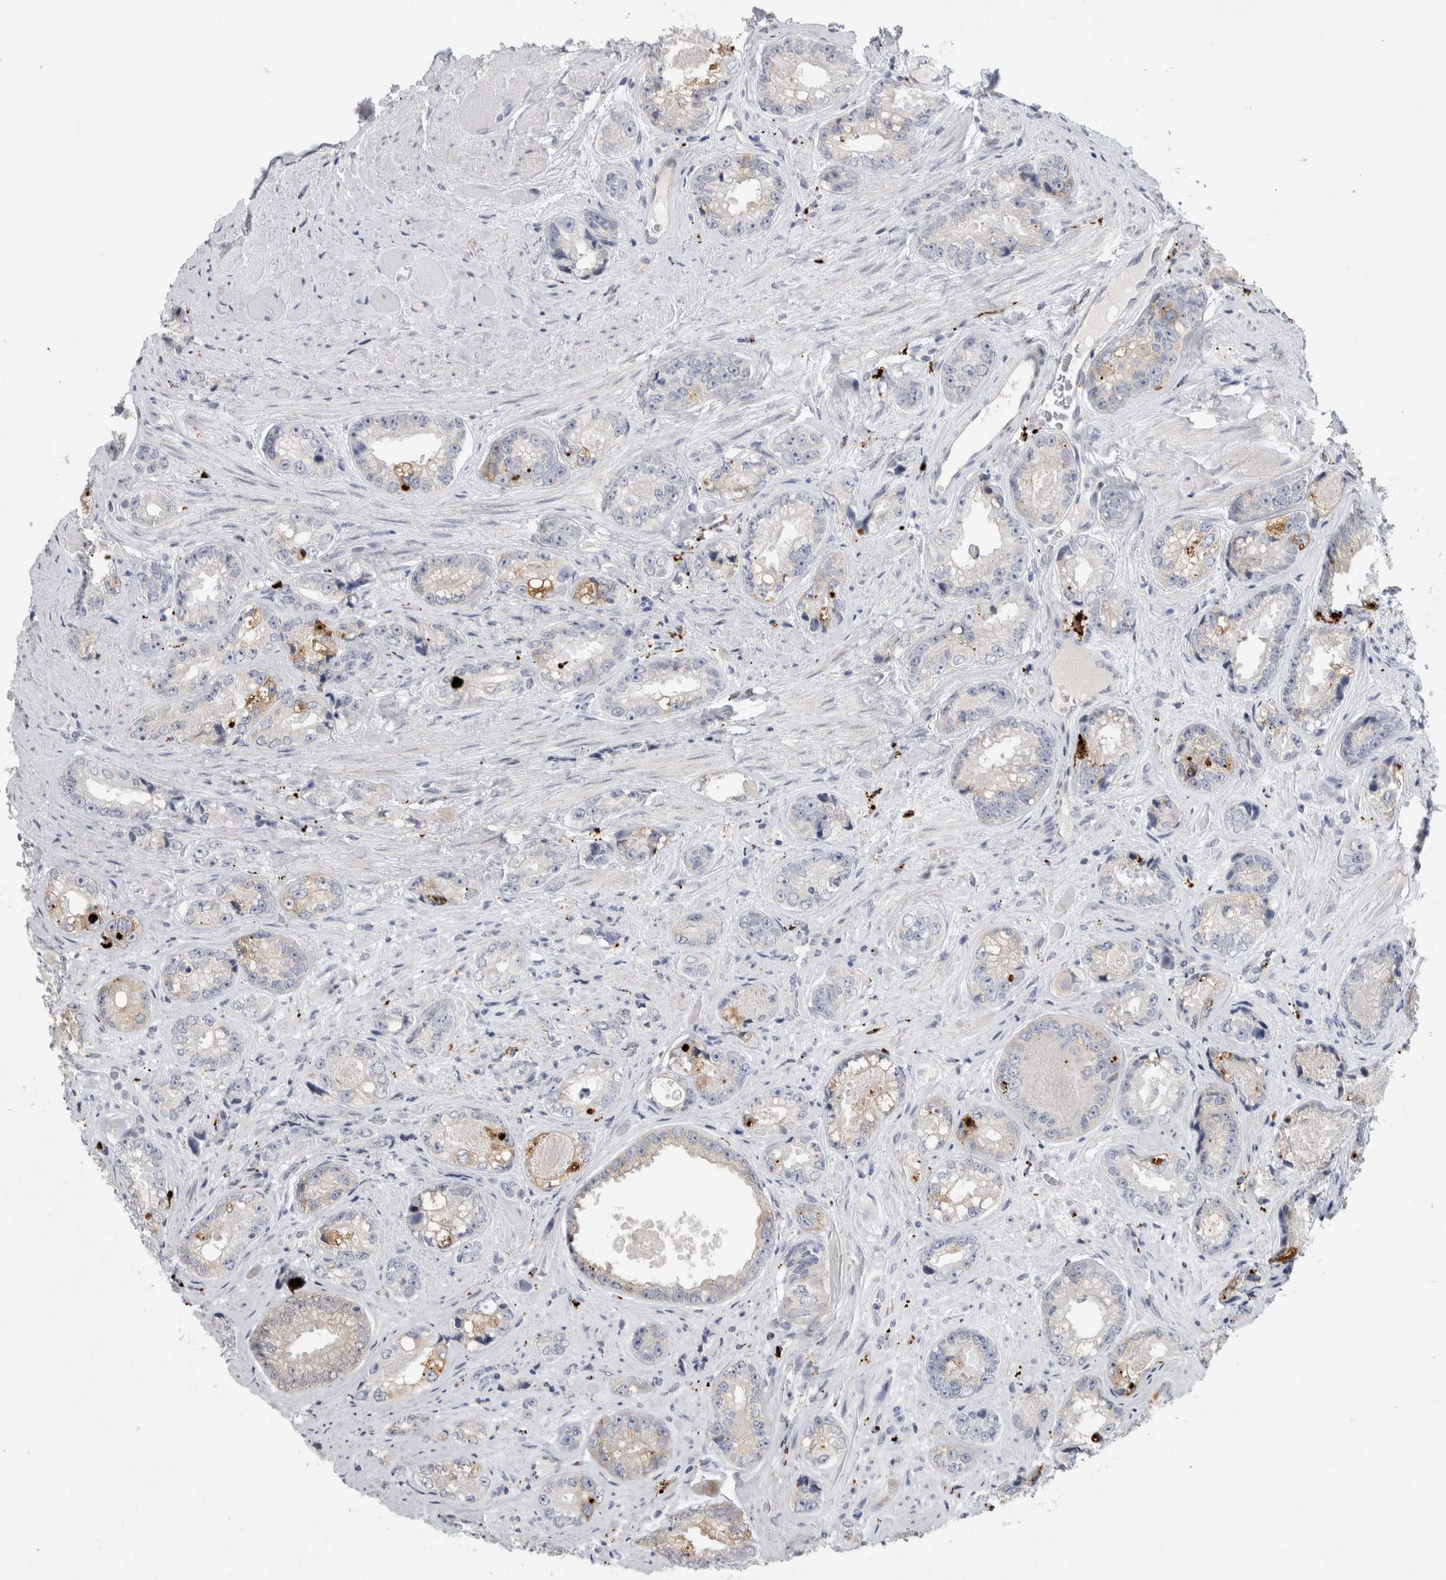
{"staining": {"intensity": "moderate", "quantity": "<25%", "location": "cytoplasmic/membranous"}, "tissue": "prostate cancer", "cell_type": "Tumor cells", "image_type": "cancer", "snomed": [{"axis": "morphology", "description": "Adenocarcinoma, High grade"}, {"axis": "topography", "description": "Prostate"}], "caption": "An image showing moderate cytoplasmic/membranous expression in approximately <25% of tumor cells in adenocarcinoma (high-grade) (prostate), as visualized by brown immunohistochemical staining.", "gene": "GAA", "patient": {"sex": "male", "age": 61}}